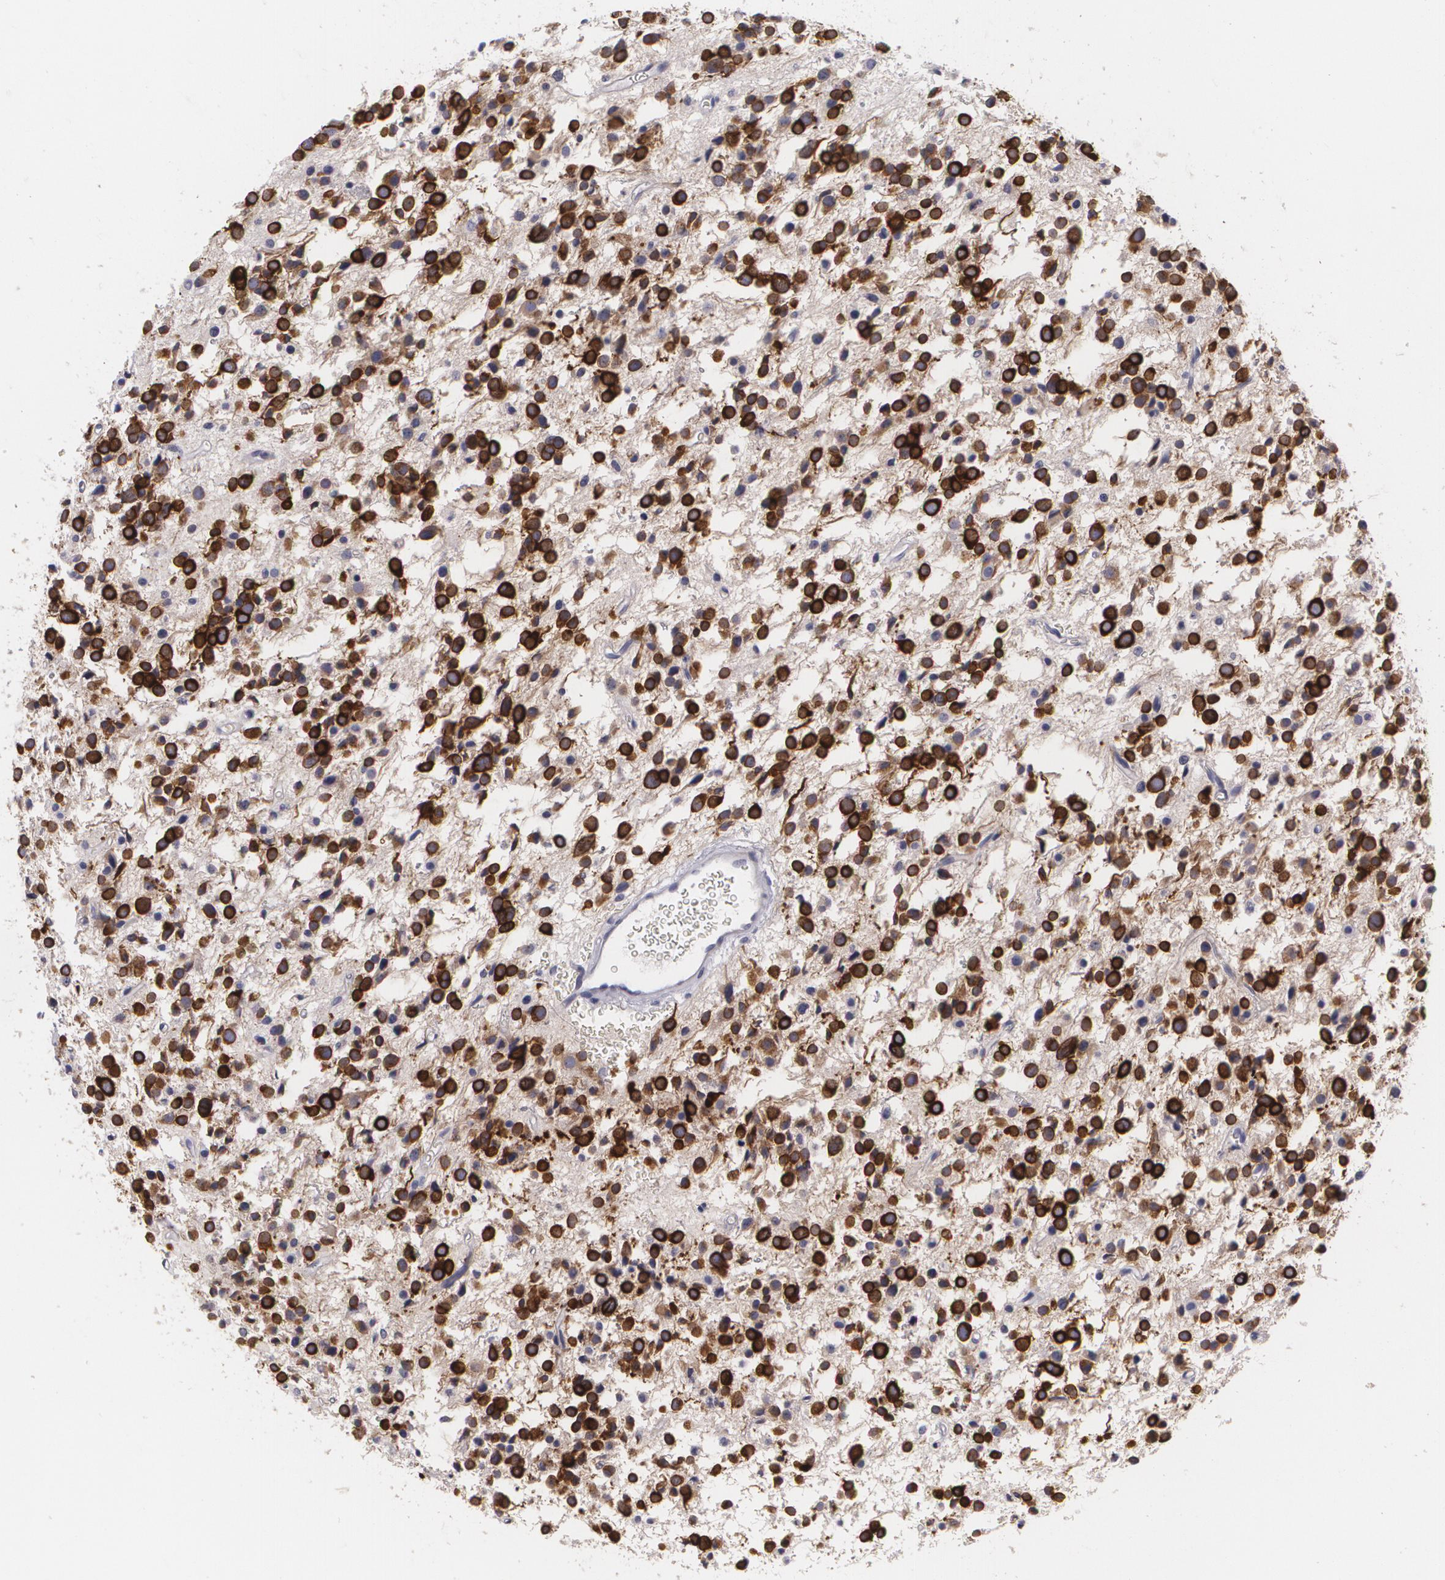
{"staining": {"intensity": "strong", "quantity": ">75%", "location": "cytoplasmic/membranous"}, "tissue": "glioma", "cell_type": "Tumor cells", "image_type": "cancer", "snomed": [{"axis": "morphology", "description": "Glioma, malignant, Low grade"}, {"axis": "topography", "description": "Brain"}], "caption": "Immunohistochemistry of low-grade glioma (malignant) demonstrates high levels of strong cytoplasmic/membranous staining in about >75% of tumor cells. (Stains: DAB in brown, nuclei in blue, Microscopy: brightfield microscopy at high magnification).", "gene": "MAP2", "patient": {"sex": "female", "age": 36}}